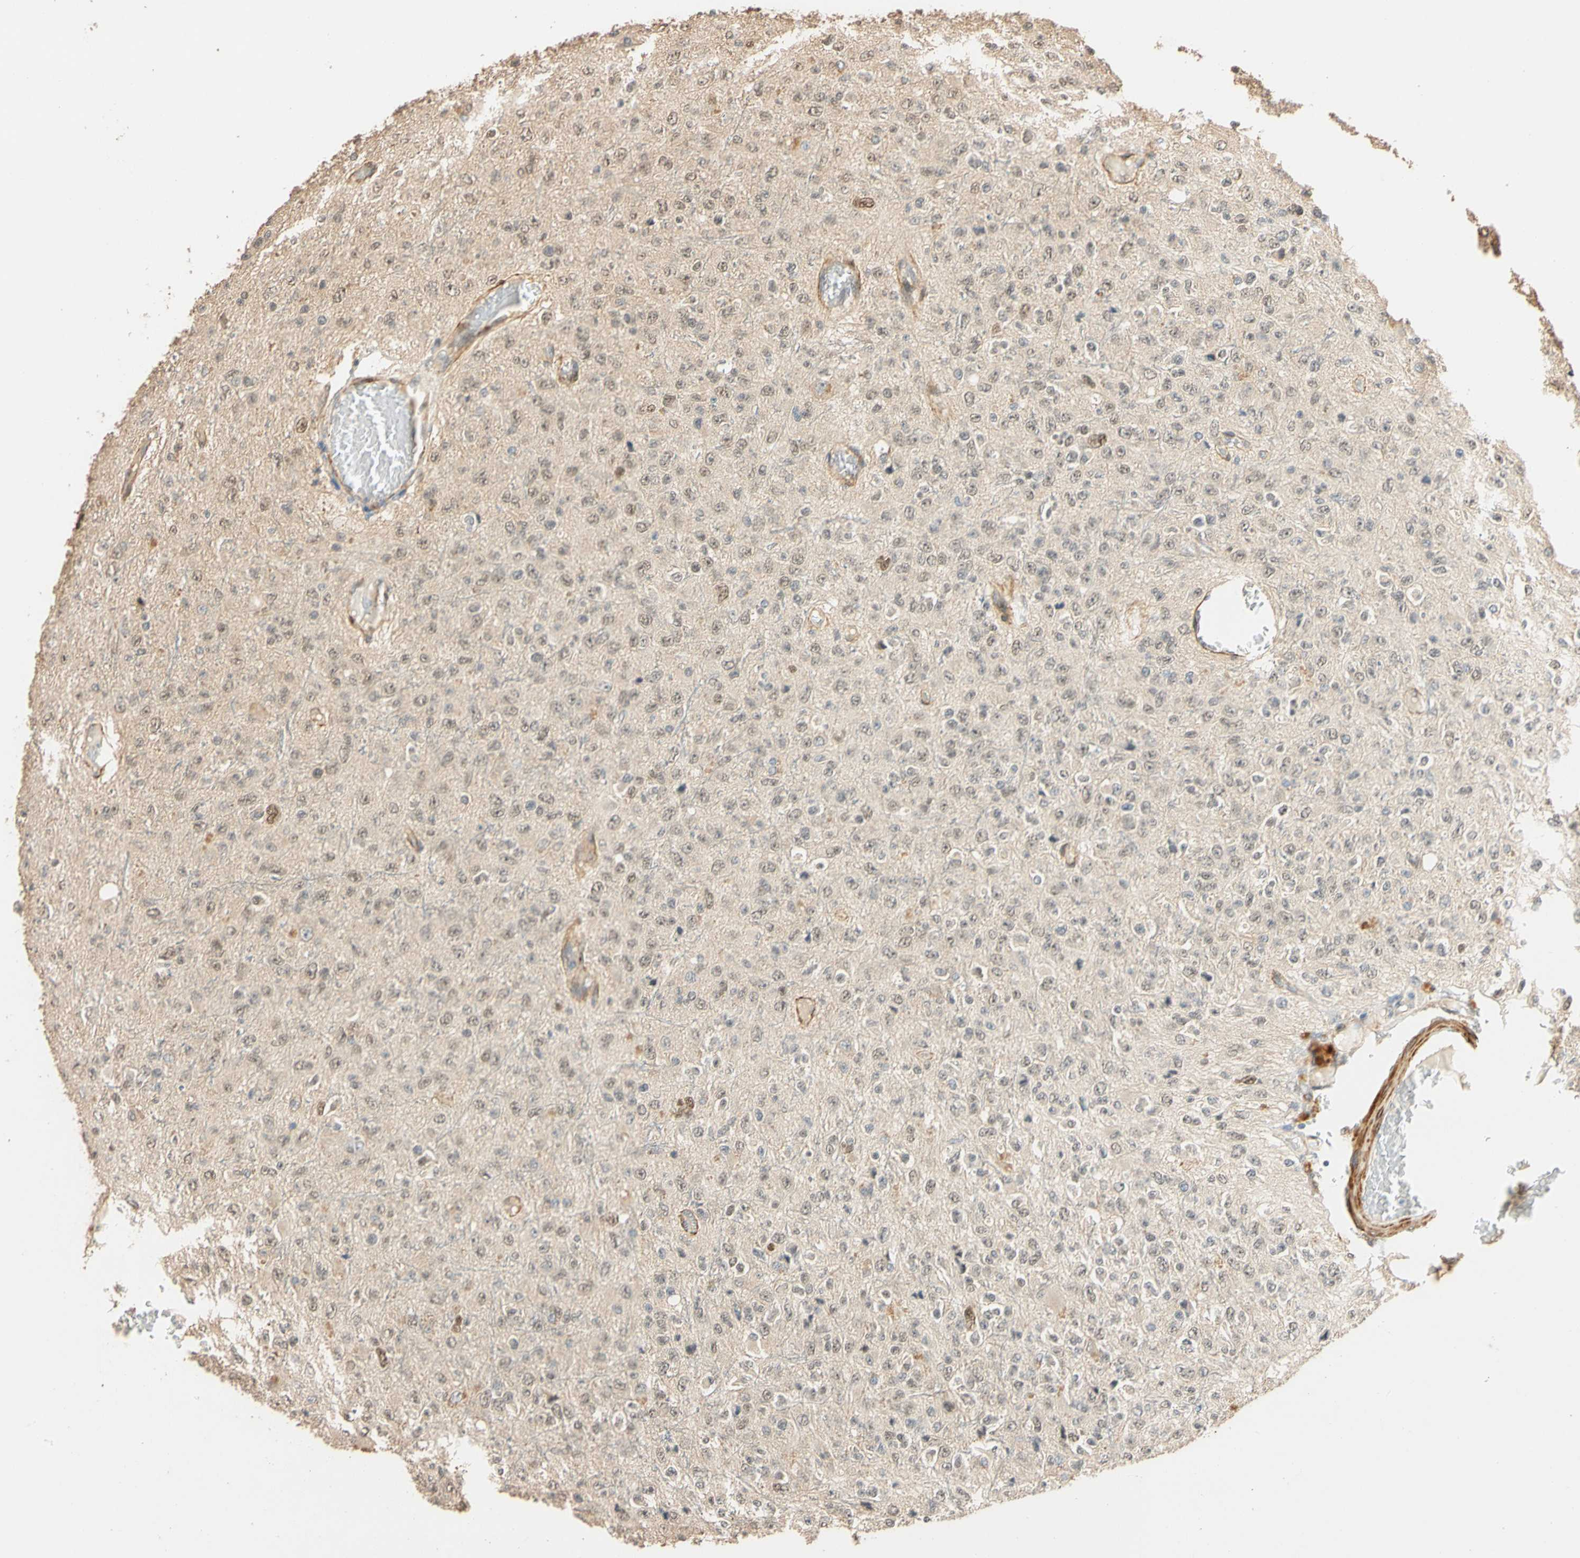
{"staining": {"intensity": "negative", "quantity": "none", "location": "none"}, "tissue": "glioma", "cell_type": "Tumor cells", "image_type": "cancer", "snomed": [{"axis": "morphology", "description": "Glioma, malignant, High grade"}, {"axis": "topography", "description": "pancreas cauda"}], "caption": "Tumor cells are negative for protein expression in human glioma. Nuclei are stained in blue.", "gene": "QSER1", "patient": {"sex": "male", "age": 60}}